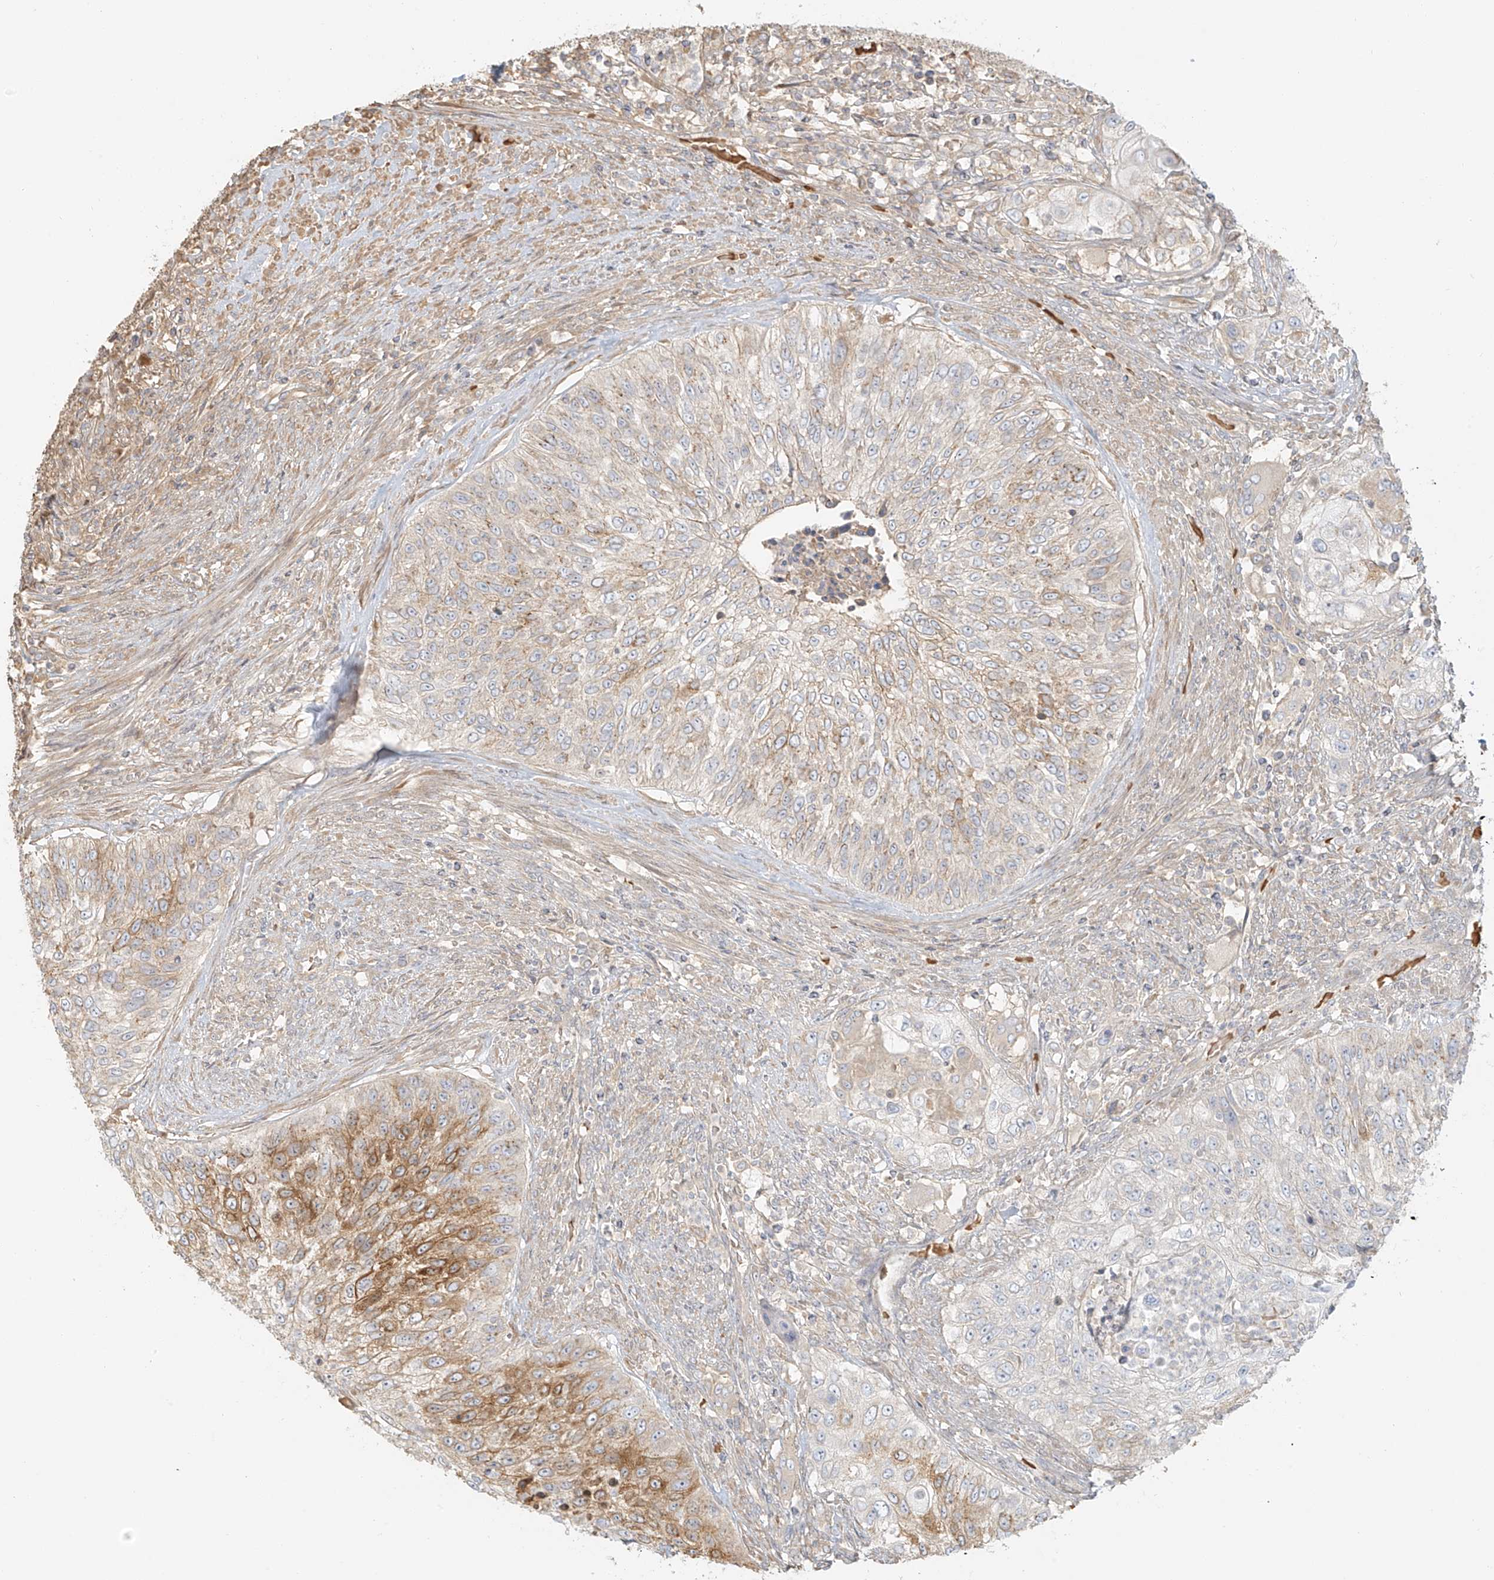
{"staining": {"intensity": "moderate", "quantity": "<25%", "location": "cytoplasmic/membranous"}, "tissue": "urothelial cancer", "cell_type": "Tumor cells", "image_type": "cancer", "snomed": [{"axis": "morphology", "description": "Urothelial carcinoma, High grade"}, {"axis": "topography", "description": "Urinary bladder"}], "caption": "Urothelial cancer stained with immunohistochemistry demonstrates moderate cytoplasmic/membranous positivity in approximately <25% of tumor cells. The staining is performed using DAB (3,3'-diaminobenzidine) brown chromogen to label protein expression. The nuclei are counter-stained blue using hematoxylin.", "gene": "UPK1B", "patient": {"sex": "female", "age": 60}}